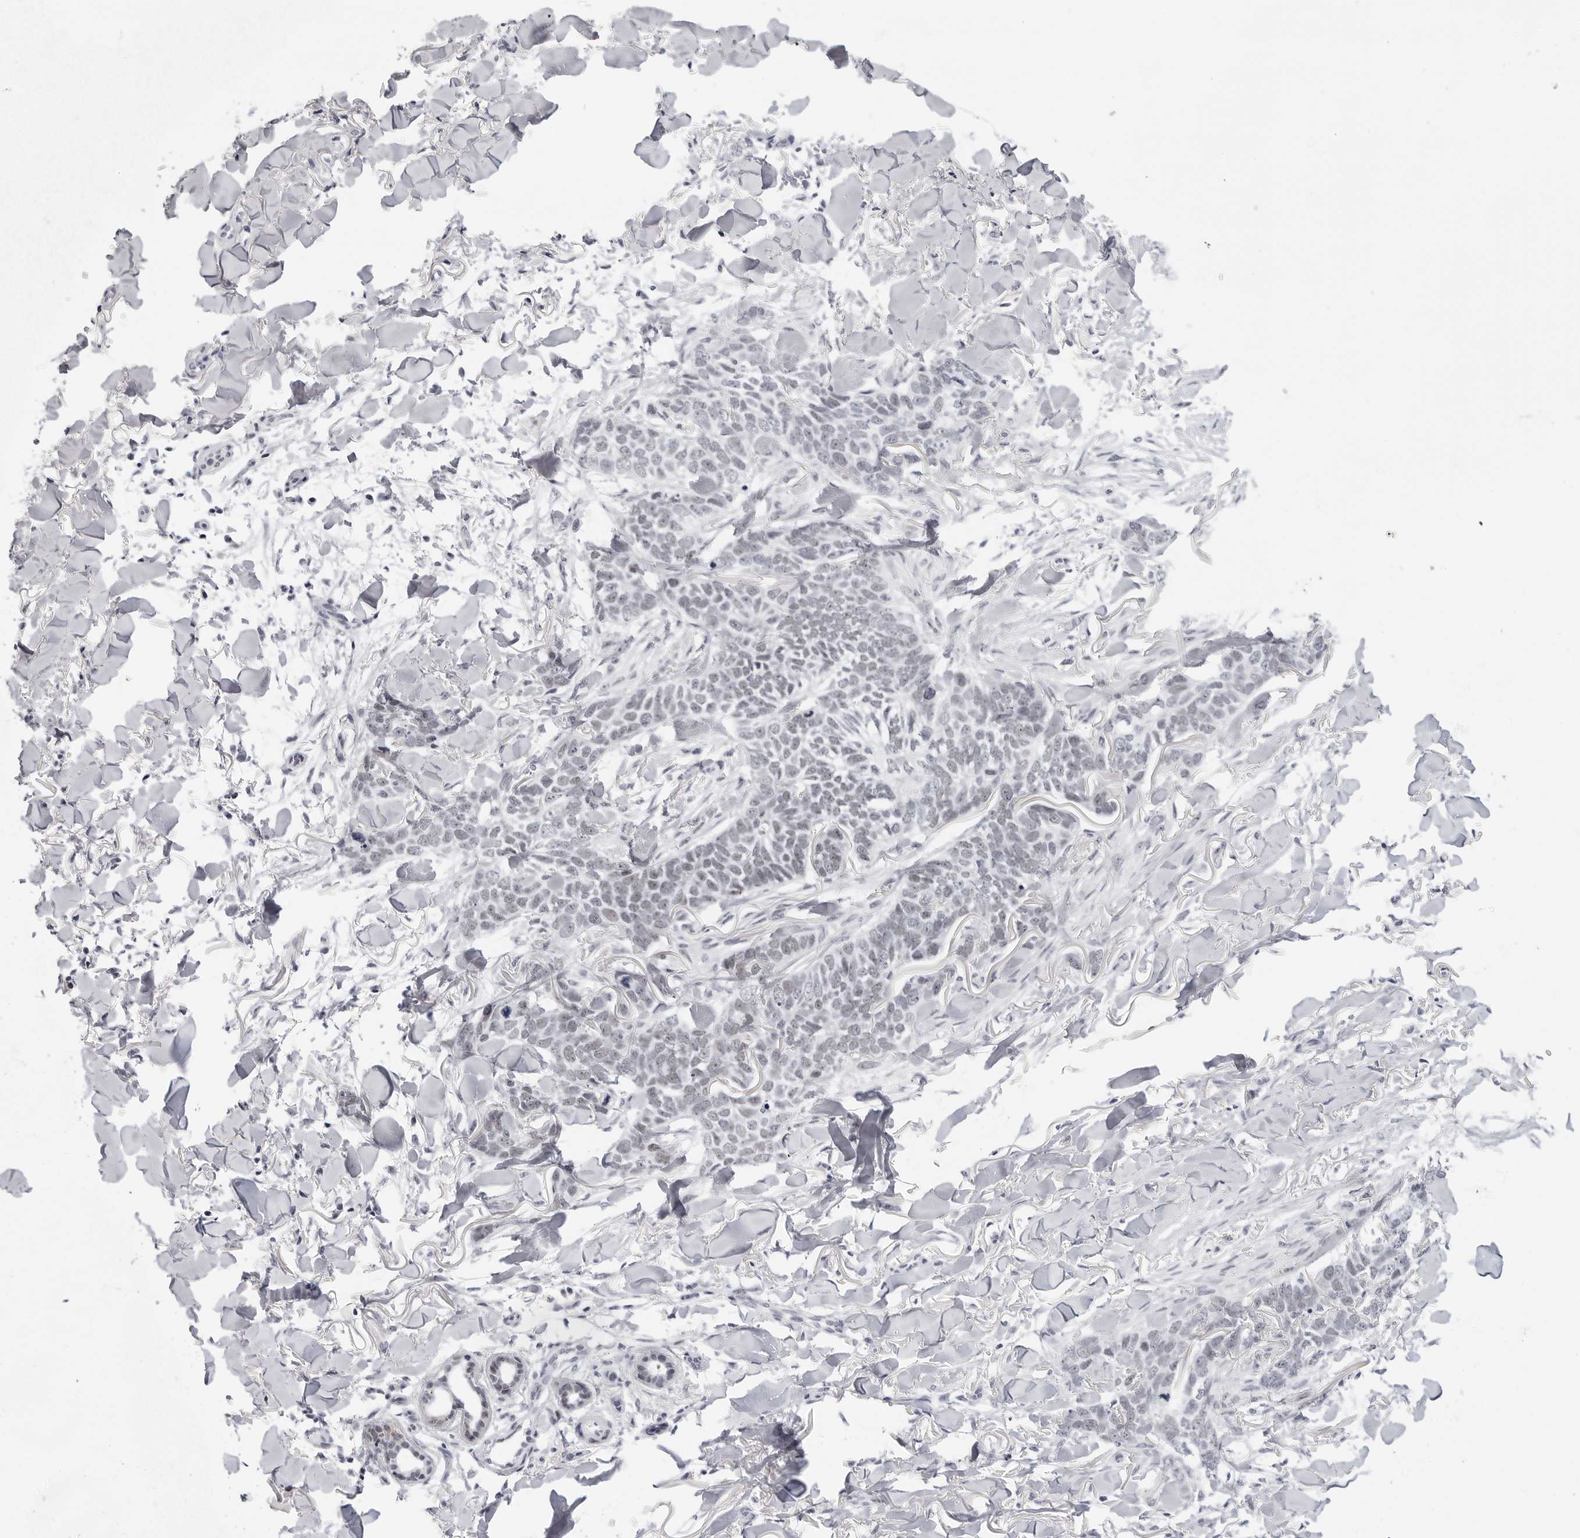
{"staining": {"intensity": "negative", "quantity": "none", "location": "none"}, "tissue": "skin cancer", "cell_type": "Tumor cells", "image_type": "cancer", "snomed": [{"axis": "morphology", "description": "Normal tissue, NOS"}, {"axis": "morphology", "description": "Basal cell carcinoma"}, {"axis": "topography", "description": "Skin"}], "caption": "Micrograph shows no significant protein expression in tumor cells of basal cell carcinoma (skin).", "gene": "VEZF1", "patient": {"sex": "male", "age": 77}}